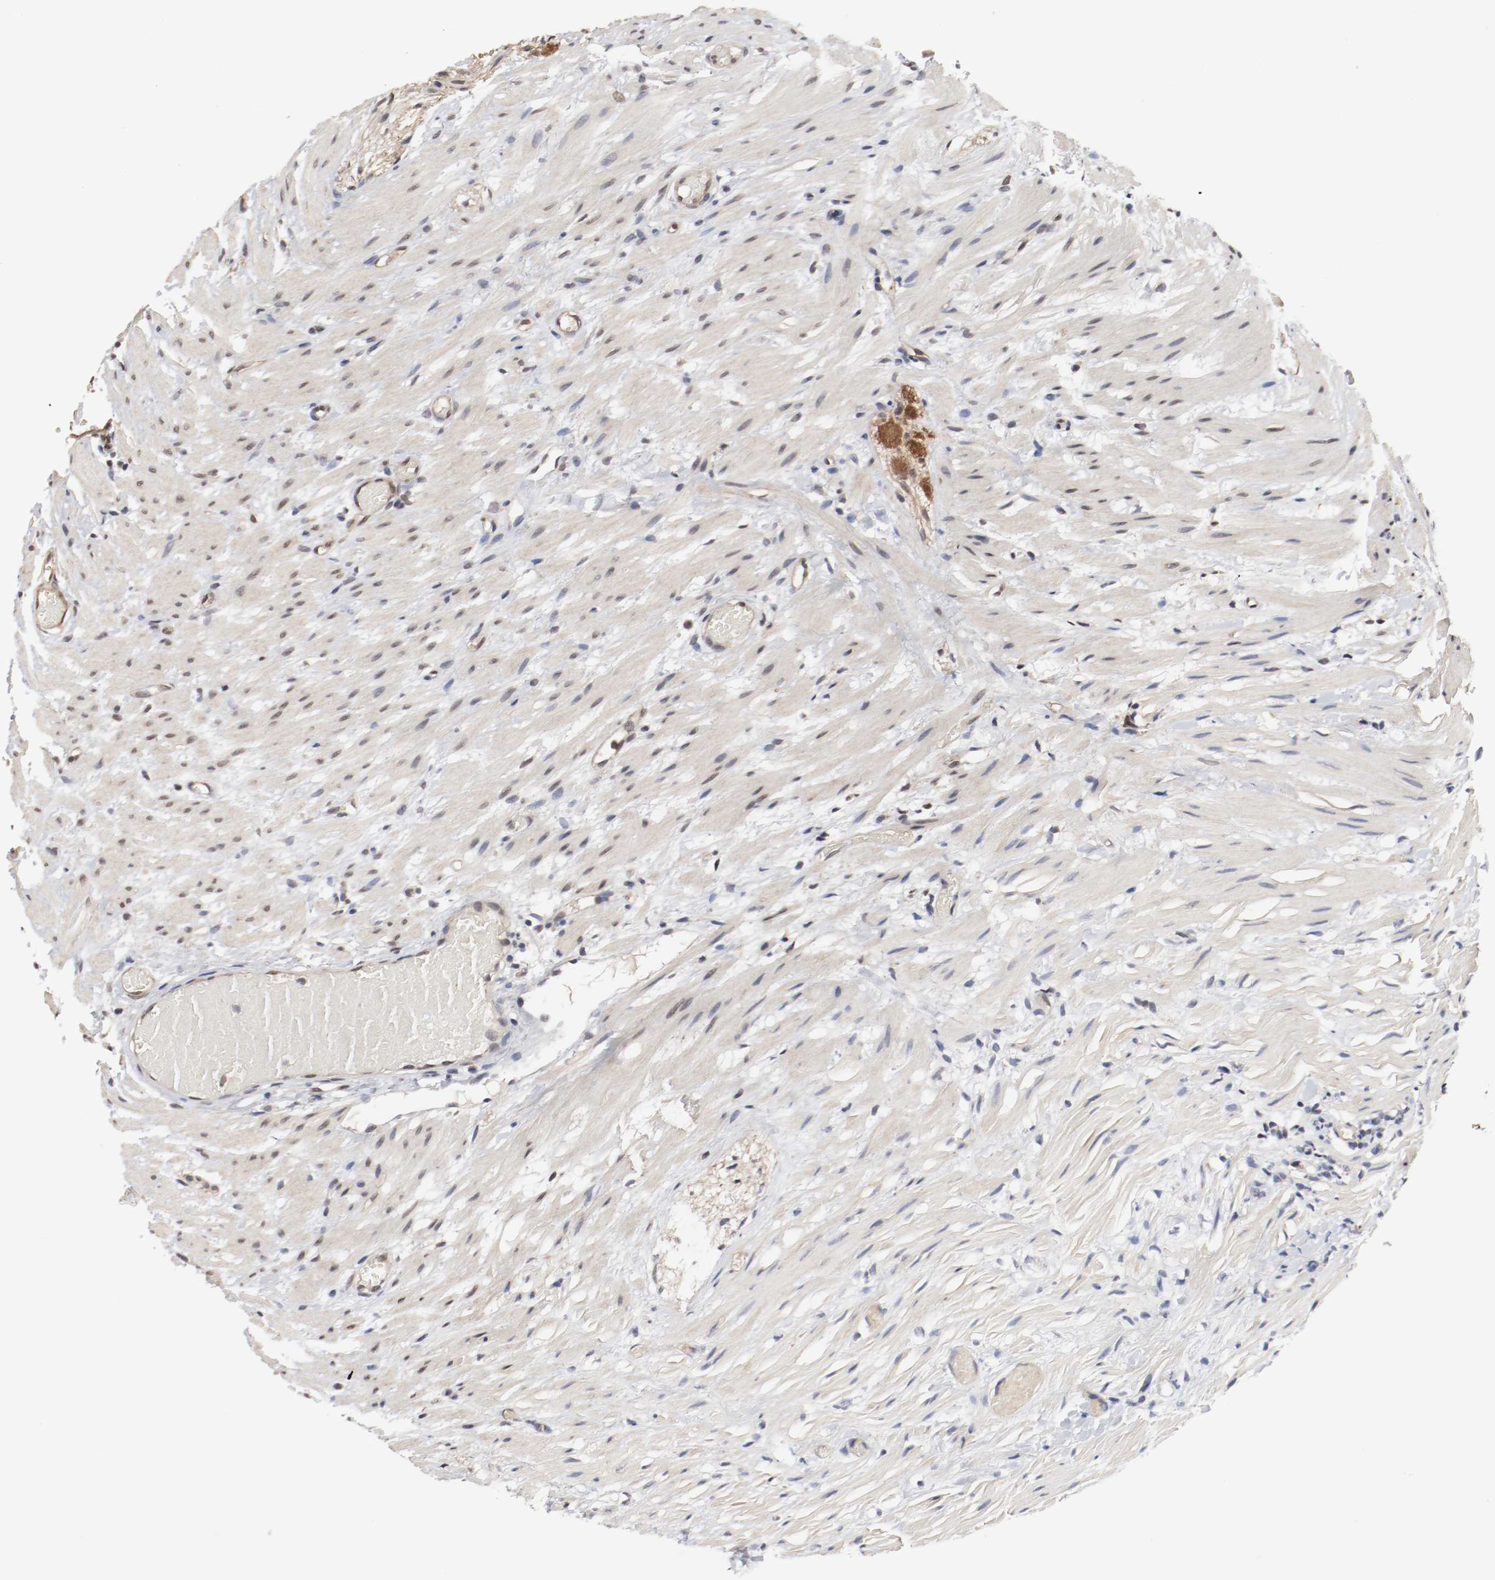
{"staining": {"intensity": "strong", "quantity": ">75%", "location": "cytoplasmic/membranous,nuclear"}, "tissue": "colorectal cancer", "cell_type": "Tumor cells", "image_type": "cancer", "snomed": [{"axis": "morphology", "description": "Adenocarcinoma, NOS"}, {"axis": "topography", "description": "Colon"}], "caption": "Colorectal cancer (adenocarcinoma) stained with a protein marker demonstrates strong staining in tumor cells.", "gene": "AFG3L2", "patient": {"sex": "male", "age": 14}}